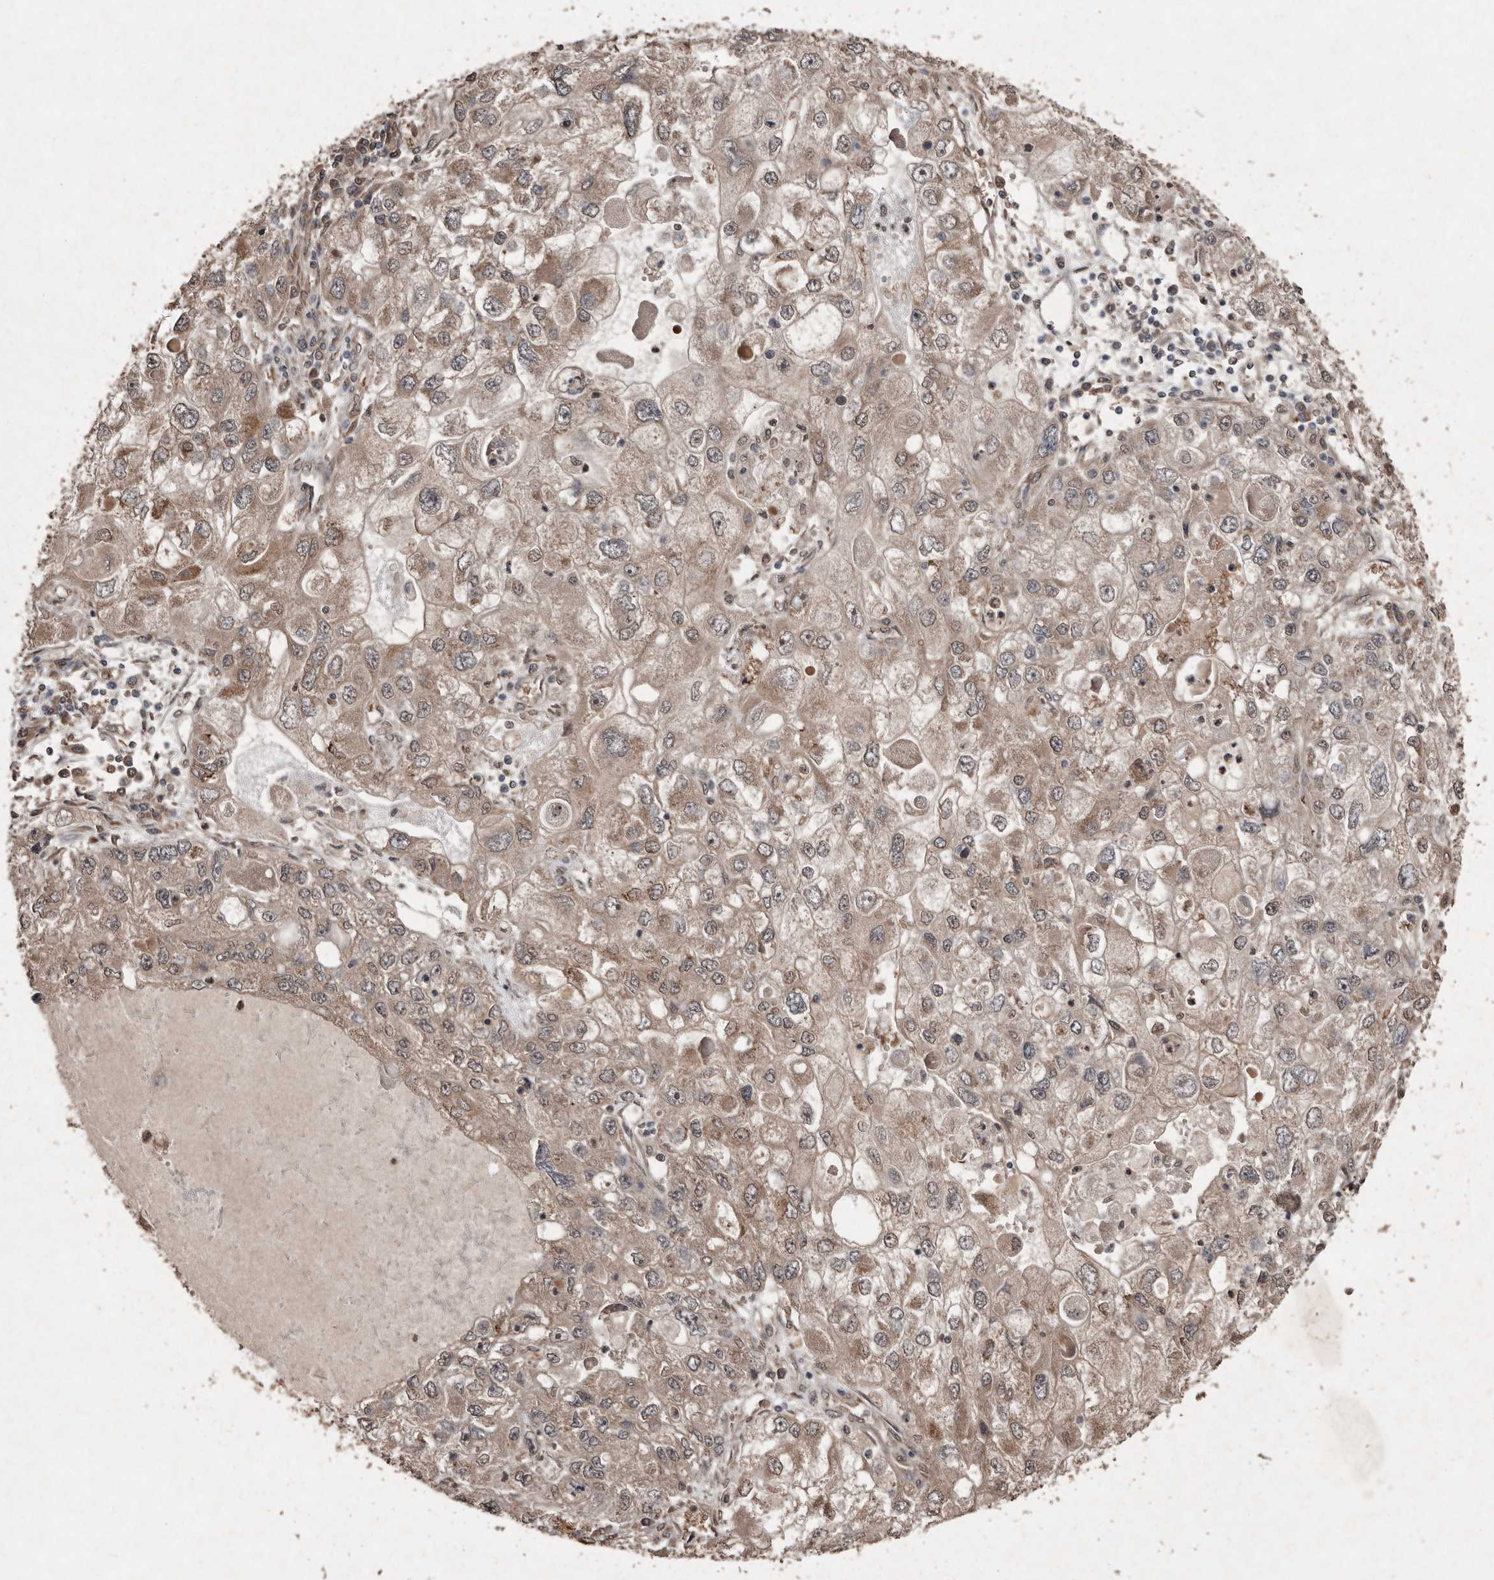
{"staining": {"intensity": "weak", "quantity": ">75%", "location": "cytoplasmic/membranous,nuclear"}, "tissue": "endometrial cancer", "cell_type": "Tumor cells", "image_type": "cancer", "snomed": [{"axis": "morphology", "description": "Adenocarcinoma, NOS"}, {"axis": "topography", "description": "Endometrium"}], "caption": "A low amount of weak cytoplasmic/membranous and nuclear positivity is present in about >75% of tumor cells in adenocarcinoma (endometrial) tissue.", "gene": "DIP2C", "patient": {"sex": "female", "age": 49}}